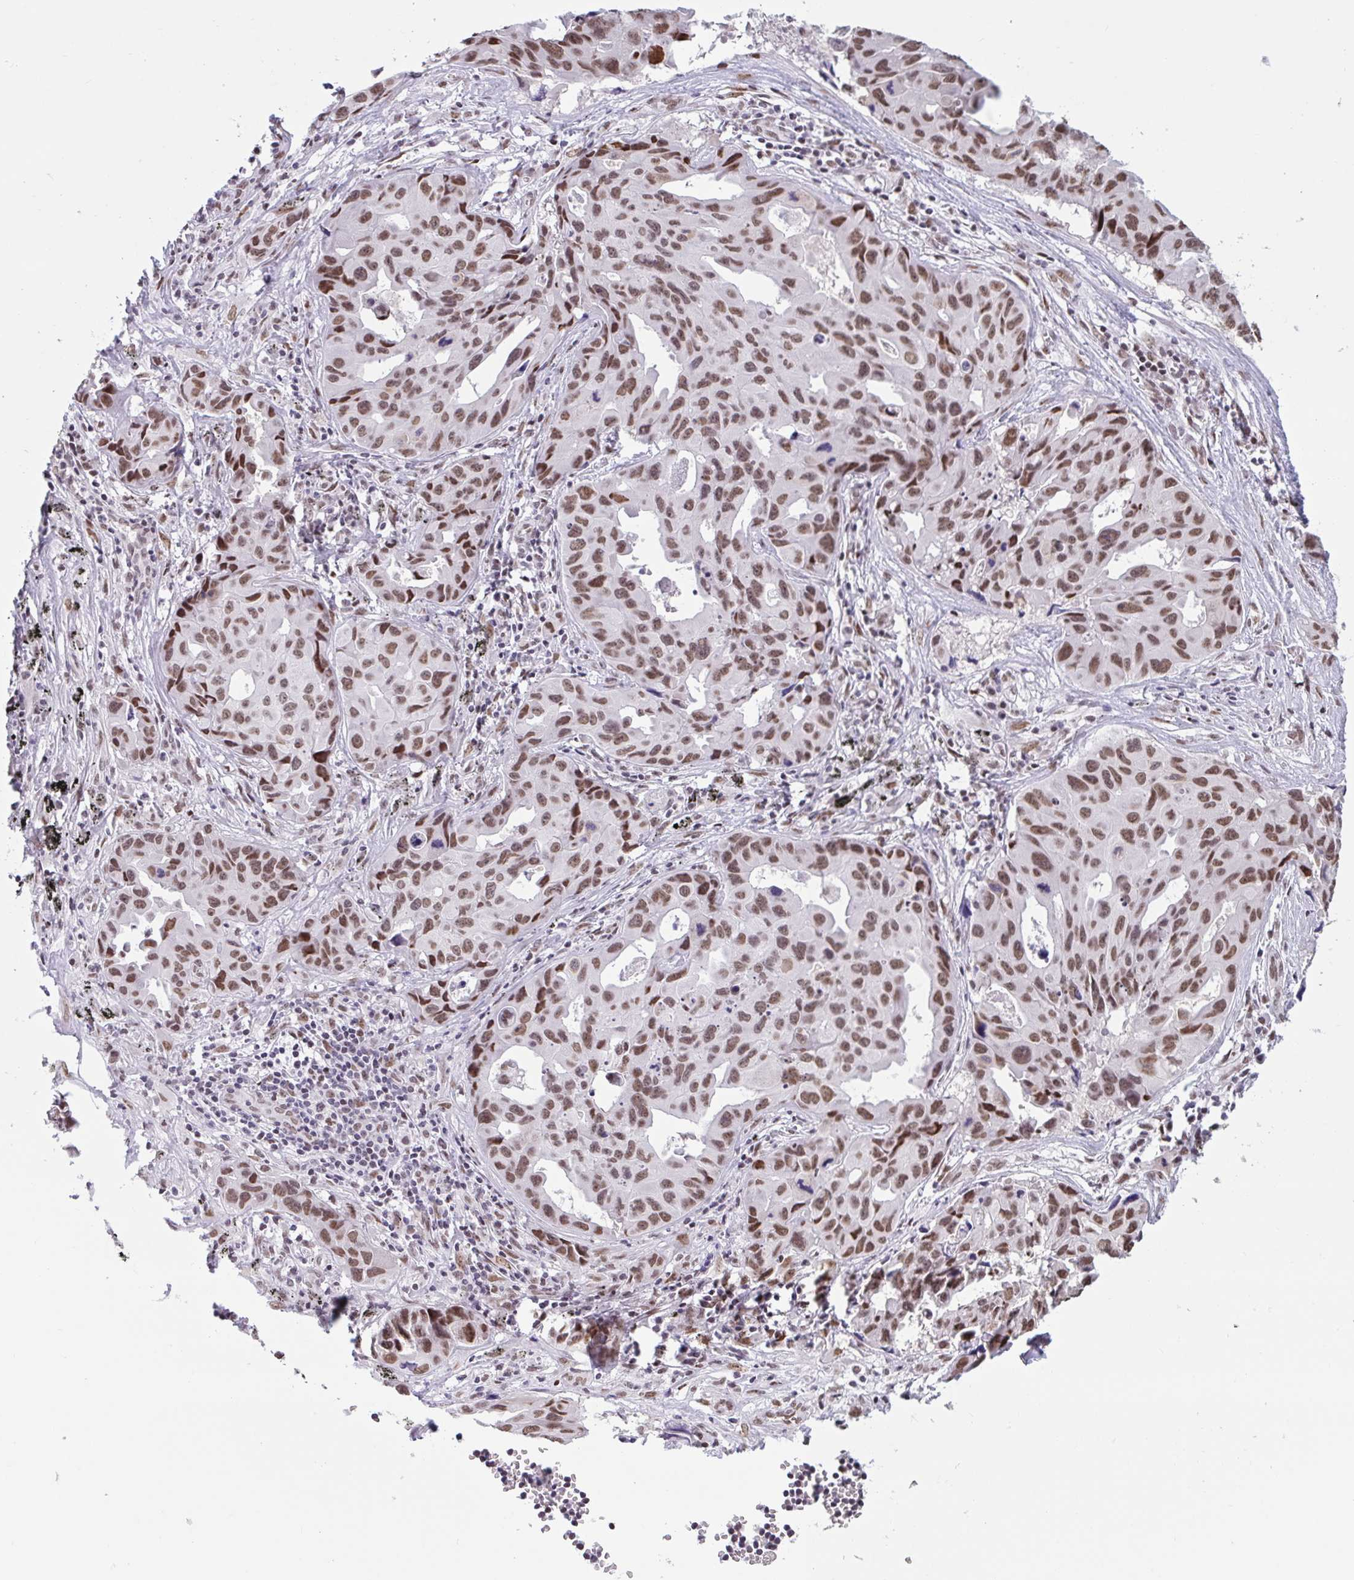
{"staining": {"intensity": "moderate", "quantity": ">75%", "location": "nuclear"}, "tissue": "lung cancer", "cell_type": "Tumor cells", "image_type": "cancer", "snomed": [{"axis": "morphology", "description": "Adenocarcinoma, NOS"}, {"axis": "topography", "description": "Lymph node"}, {"axis": "topography", "description": "Lung"}], "caption": "High-power microscopy captured an IHC micrograph of lung cancer, revealing moderate nuclear positivity in about >75% of tumor cells. (DAB IHC with brightfield microscopy, high magnification).", "gene": "CBFA2T2", "patient": {"sex": "male", "age": 64}}